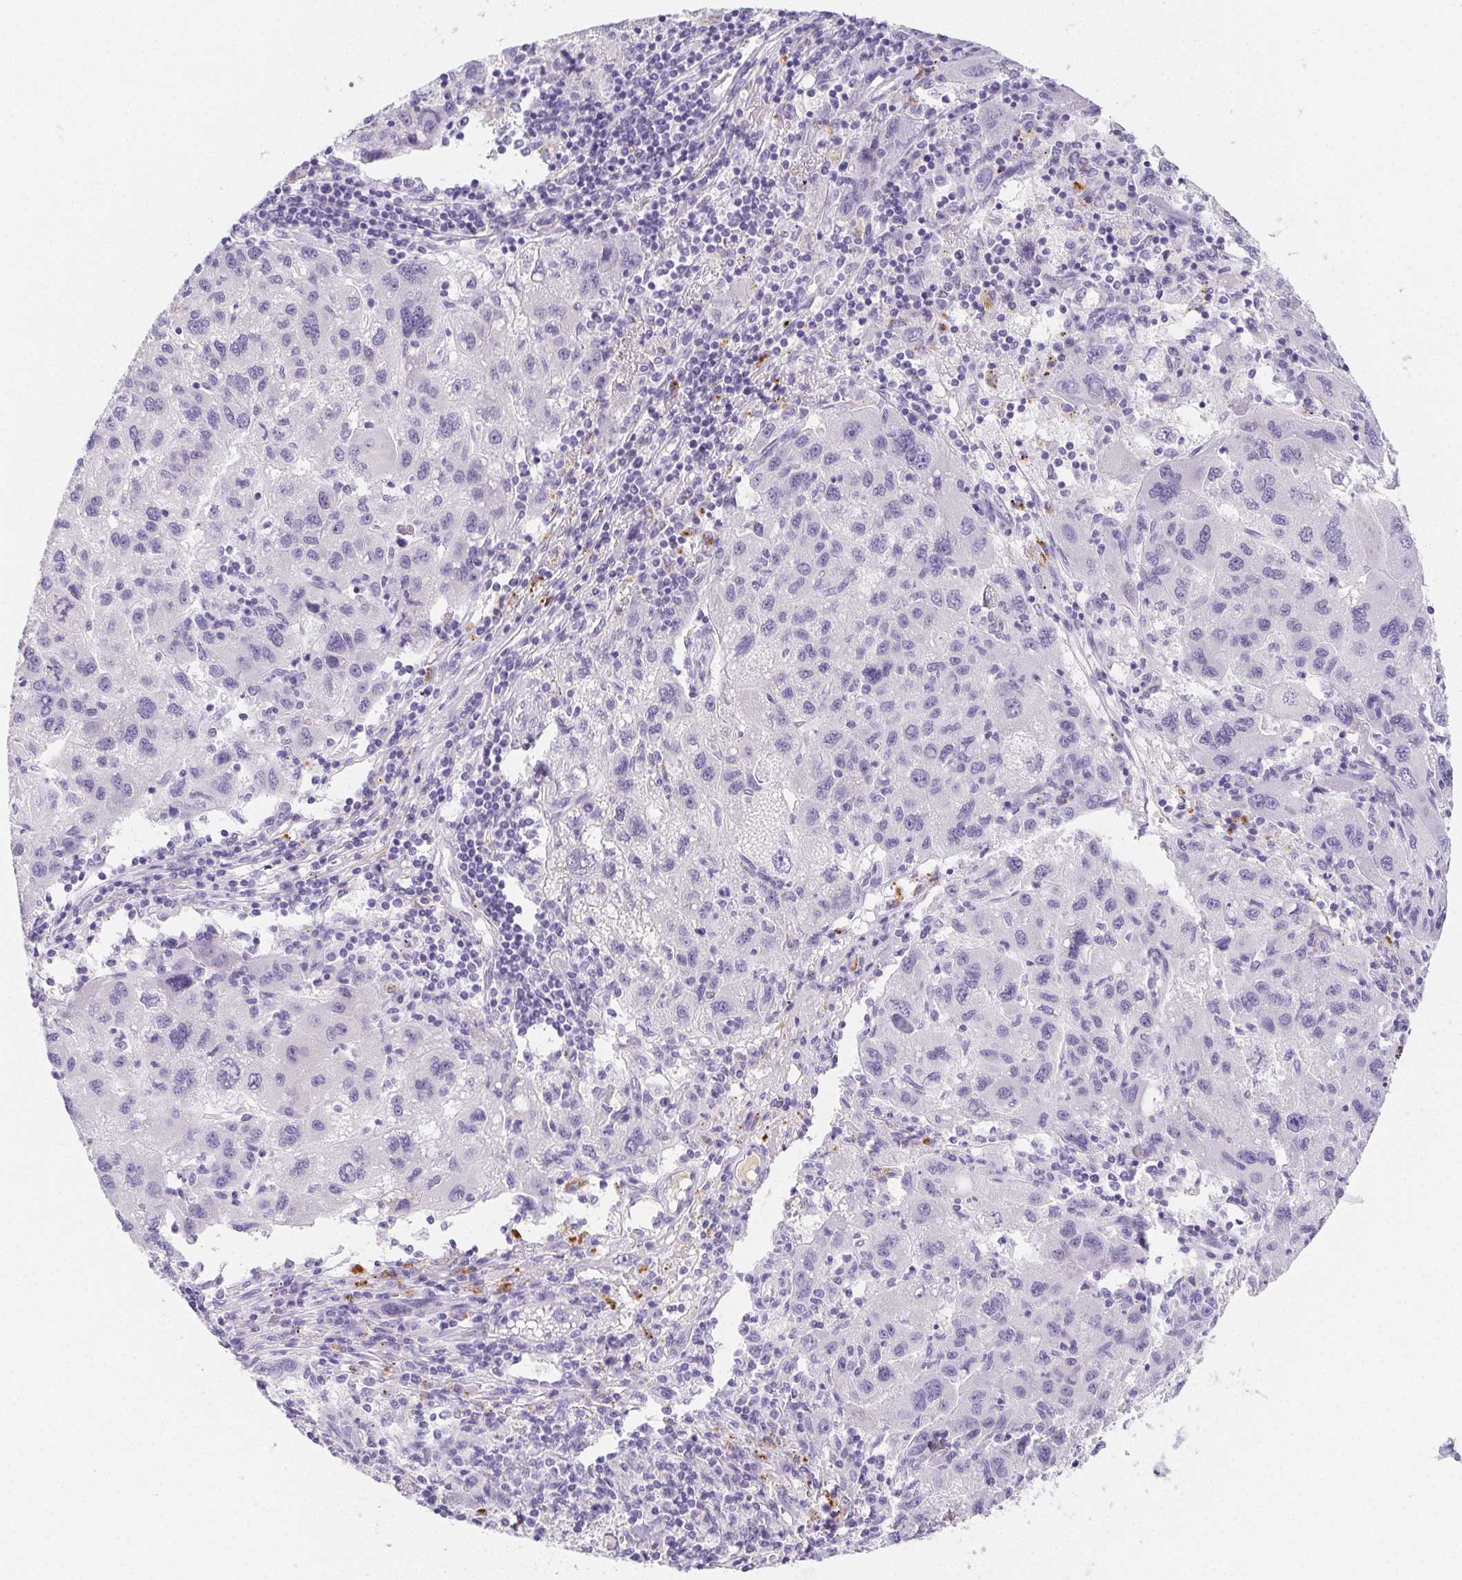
{"staining": {"intensity": "negative", "quantity": "none", "location": "none"}, "tissue": "liver cancer", "cell_type": "Tumor cells", "image_type": "cancer", "snomed": [{"axis": "morphology", "description": "Carcinoma, Hepatocellular, NOS"}, {"axis": "topography", "description": "Liver"}], "caption": "Immunohistochemistry (IHC) photomicrograph of neoplastic tissue: human hepatocellular carcinoma (liver) stained with DAB (3,3'-diaminobenzidine) shows no significant protein expression in tumor cells. Nuclei are stained in blue.", "gene": "ITIH2", "patient": {"sex": "female", "age": 77}}